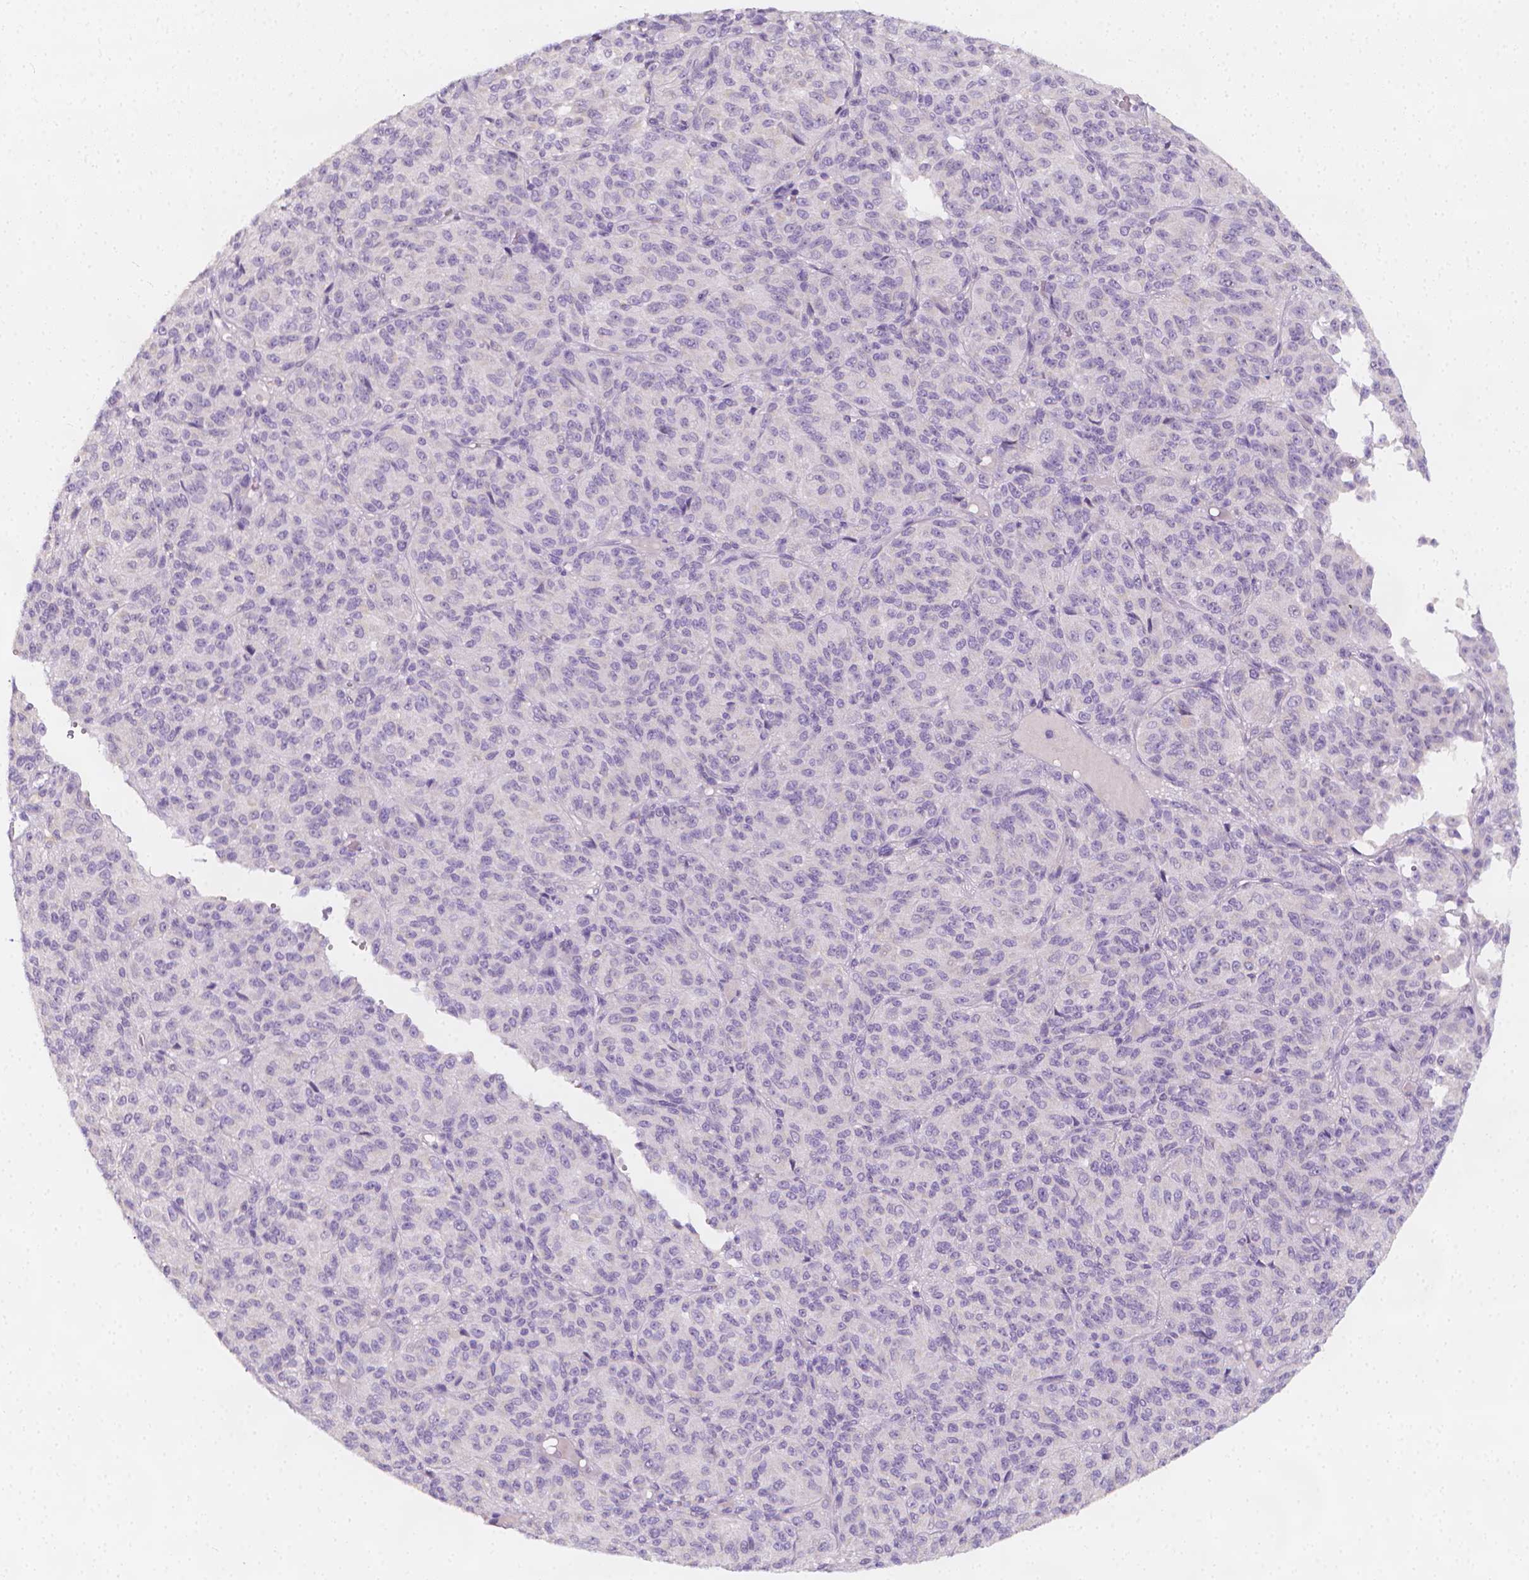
{"staining": {"intensity": "negative", "quantity": "none", "location": "none"}, "tissue": "melanoma", "cell_type": "Tumor cells", "image_type": "cancer", "snomed": [{"axis": "morphology", "description": "Malignant melanoma, Metastatic site"}, {"axis": "topography", "description": "Brain"}], "caption": "High magnification brightfield microscopy of melanoma stained with DAB (3,3'-diaminobenzidine) (brown) and counterstained with hematoxylin (blue): tumor cells show no significant positivity.", "gene": "RBFOX1", "patient": {"sex": "female", "age": 56}}